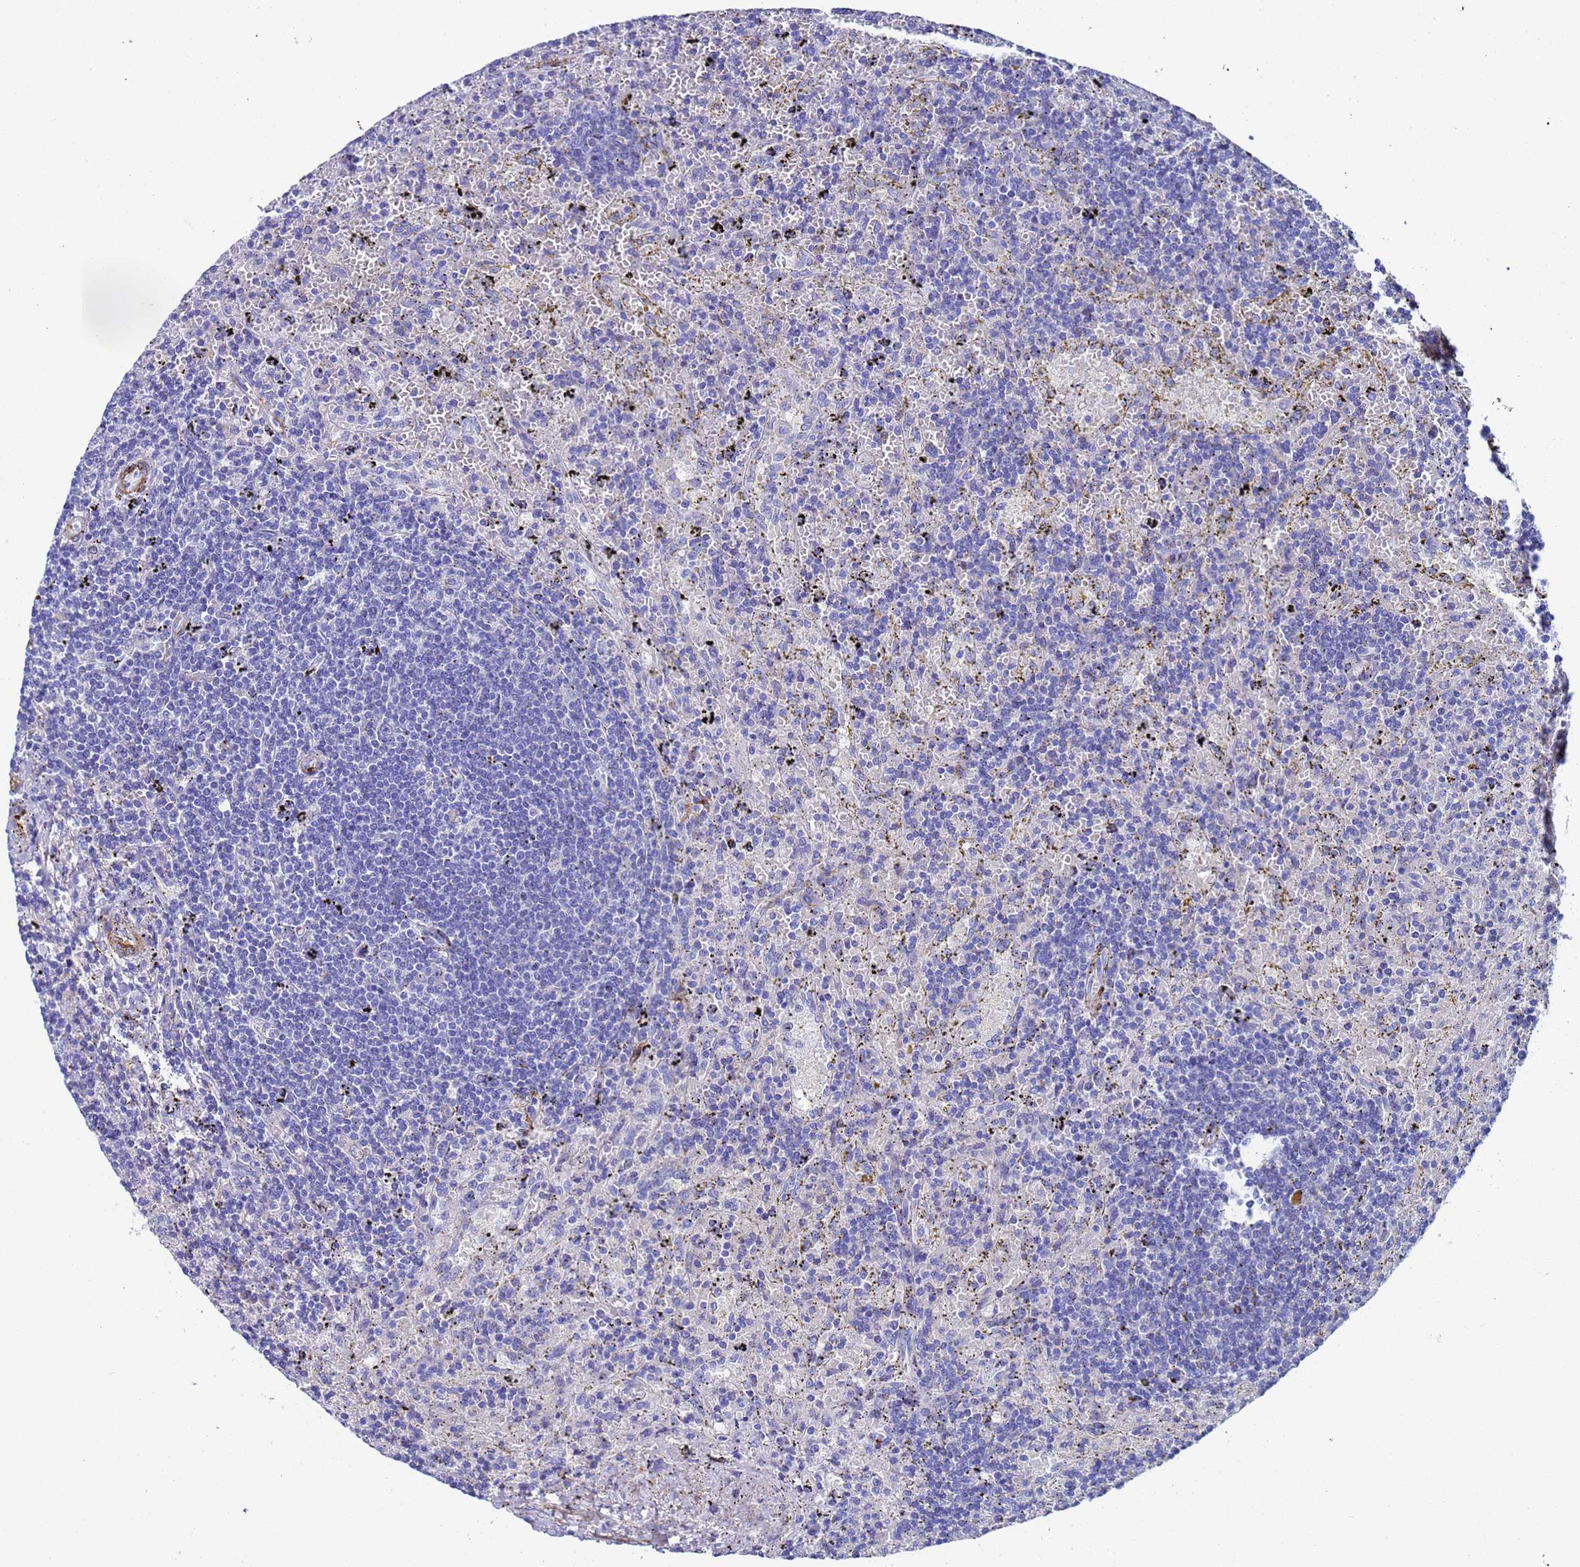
{"staining": {"intensity": "negative", "quantity": "none", "location": "none"}, "tissue": "lymphoma", "cell_type": "Tumor cells", "image_type": "cancer", "snomed": [{"axis": "morphology", "description": "Malignant lymphoma, non-Hodgkin's type, Low grade"}, {"axis": "topography", "description": "Spleen"}], "caption": "Protein analysis of lymphoma demonstrates no significant staining in tumor cells.", "gene": "ADIPOQ", "patient": {"sex": "male", "age": 76}}